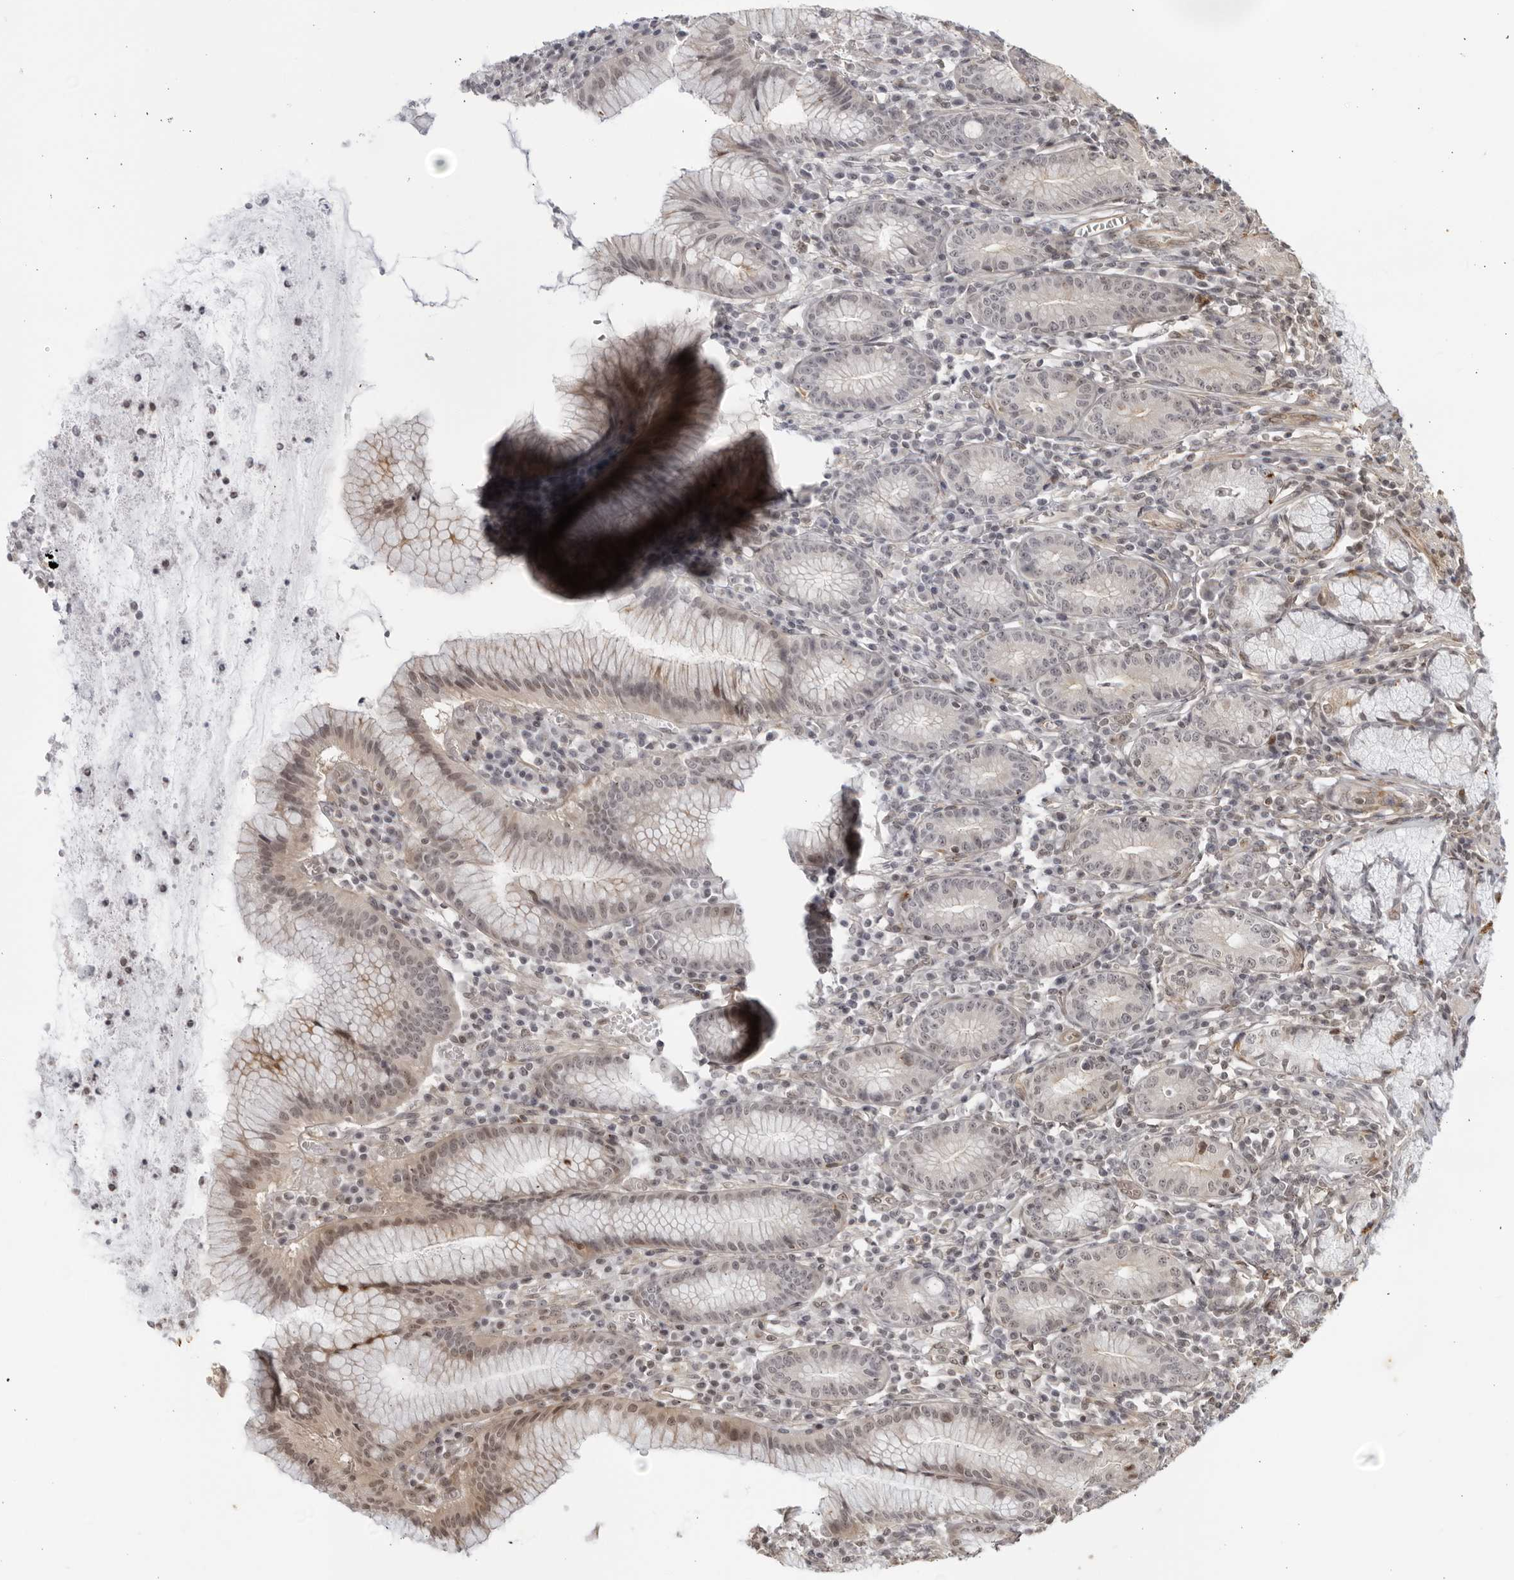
{"staining": {"intensity": "moderate", "quantity": "25%-75%", "location": "cytoplasmic/membranous,nuclear"}, "tissue": "stomach", "cell_type": "Glandular cells", "image_type": "normal", "snomed": [{"axis": "morphology", "description": "Normal tissue, NOS"}, {"axis": "topography", "description": "Stomach"}], "caption": "A high-resolution micrograph shows immunohistochemistry staining of benign stomach, which displays moderate cytoplasmic/membranous,nuclear staining in about 25%-75% of glandular cells.", "gene": "TCF21", "patient": {"sex": "male", "age": 55}}